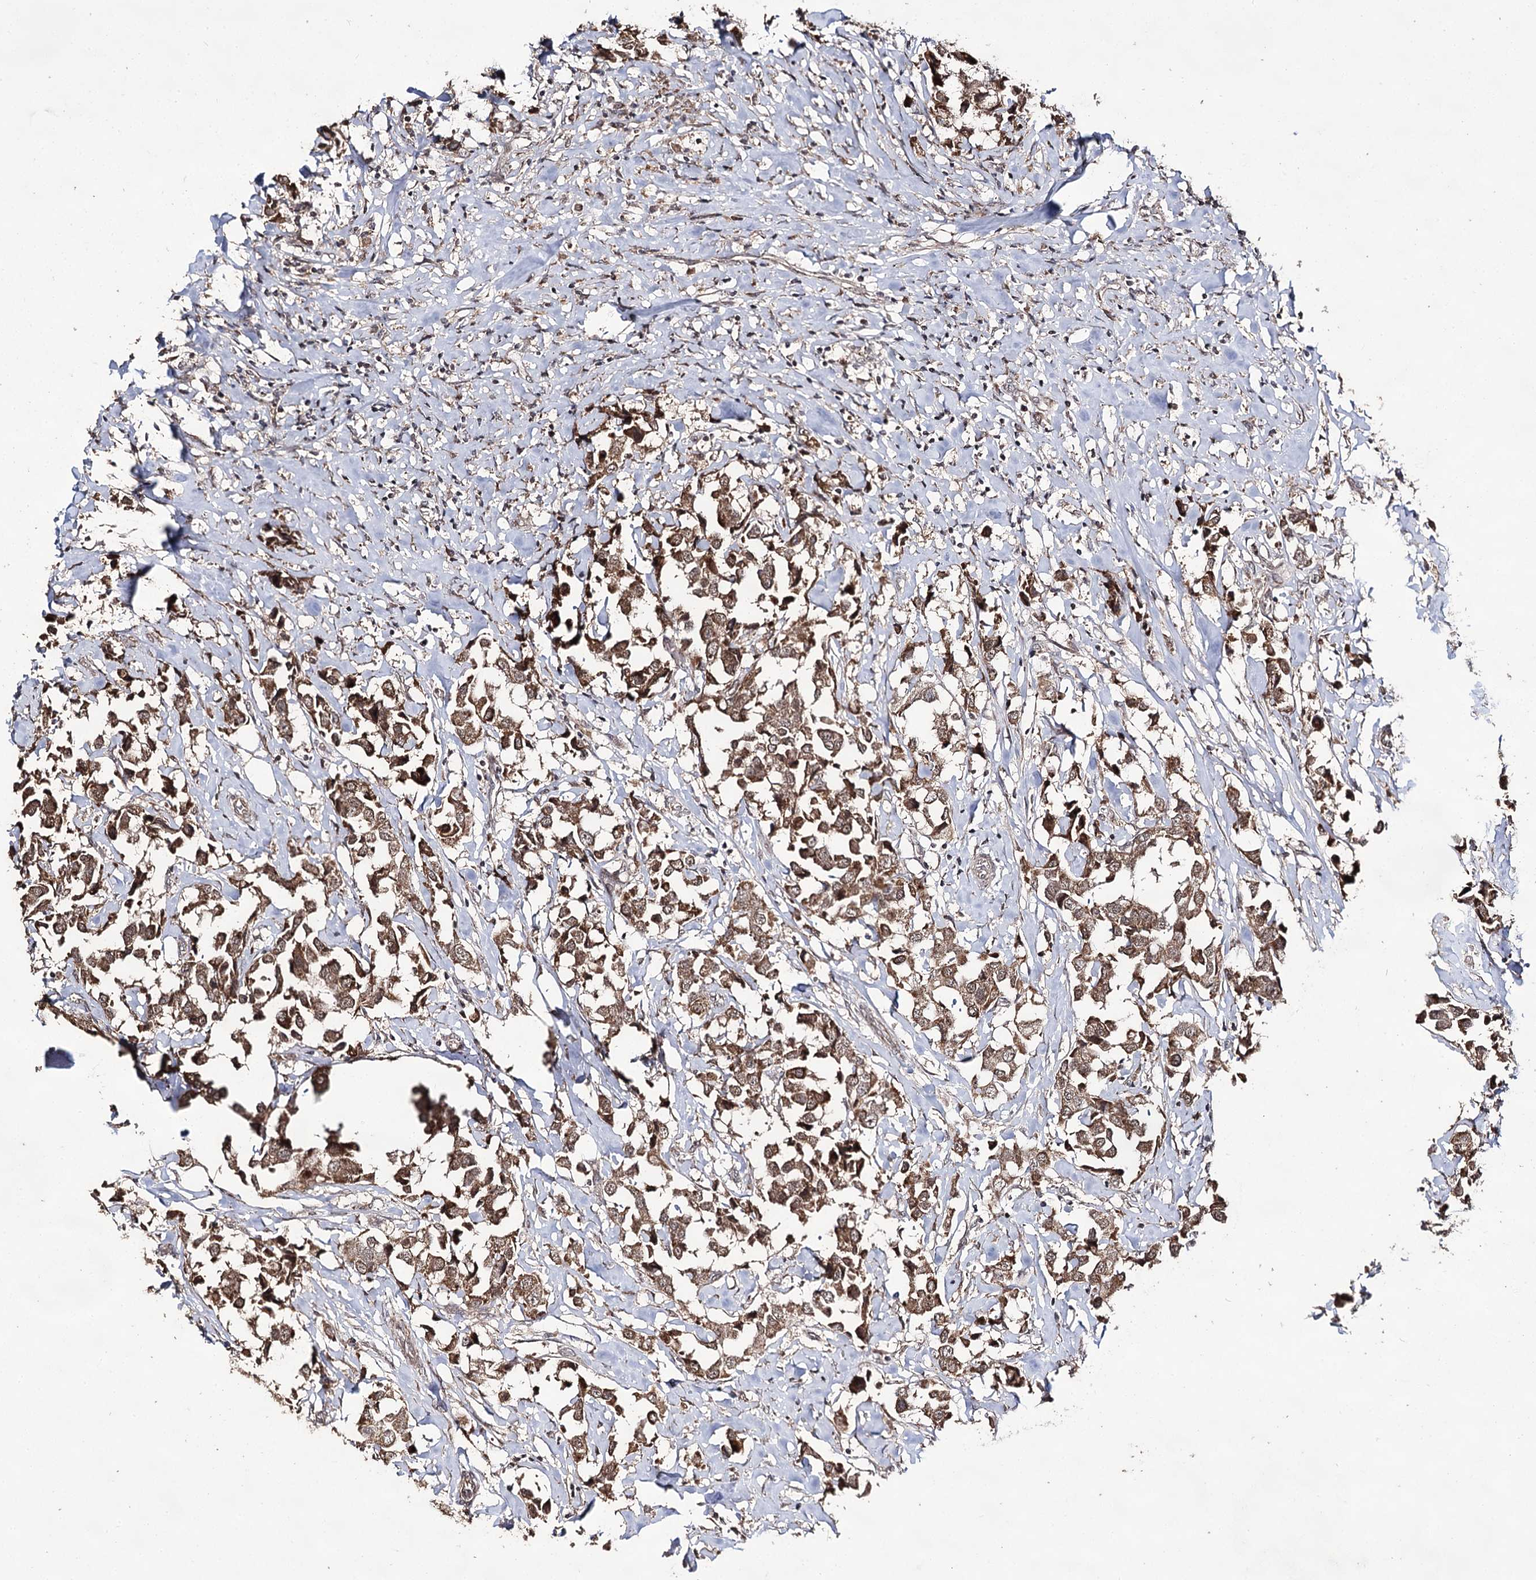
{"staining": {"intensity": "moderate", "quantity": ">75%", "location": "cytoplasmic/membranous"}, "tissue": "breast cancer", "cell_type": "Tumor cells", "image_type": "cancer", "snomed": [{"axis": "morphology", "description": "Duct carcinoma"}, {"axis": "topography", "description": "Breast"}], "caption": "Breast cancer was stained to show a protein in brown. There is medium levels of moderate cytoplasmic/membranous staining in about >75% of tumor cells.", "gene": "ACTR6", "patient": {"sex": "female", "age": 80}}